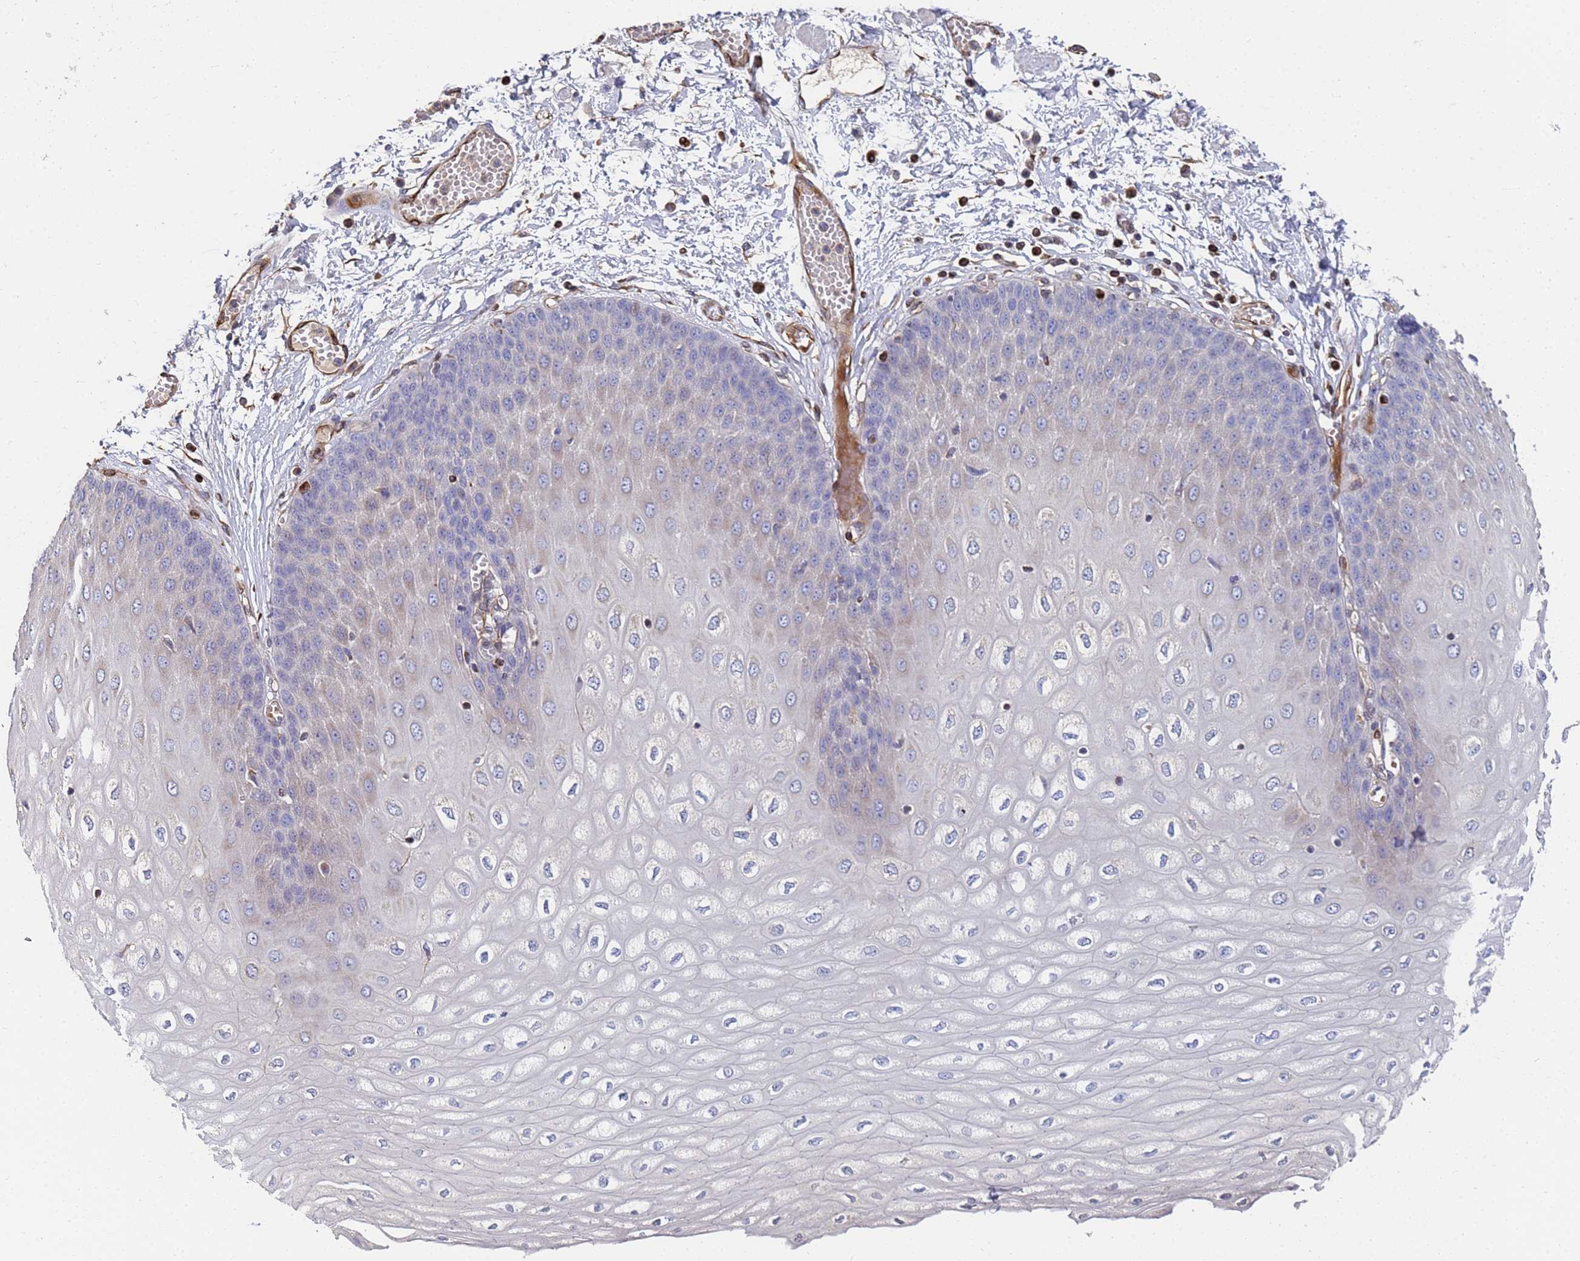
{"staining": {"intensity": "negative", "quantity": "none", "location": "none"}, "tissue": "esophagus", "cell_type": "Squamous epithelial cells", "image_type": "normal", "snomed": [{"axis": "morphology", "description": "Normal tissue, NOS"}, {"axis": "topography", "description": "Esophagus"}], "caption": "A high-resolution image shows immunohistochemistry staining of benign esophagus, which demonstrates no significant staining in squamous epithelial cells. Brightfield microscopy of immunohistochemistry stained with DAB (3,3'-diaminobenzidine) (brown) and hematoxylin (blue), captured at high magnification.", "gene": "SYT13", "patient": {"sex": "male", "age": 60}}